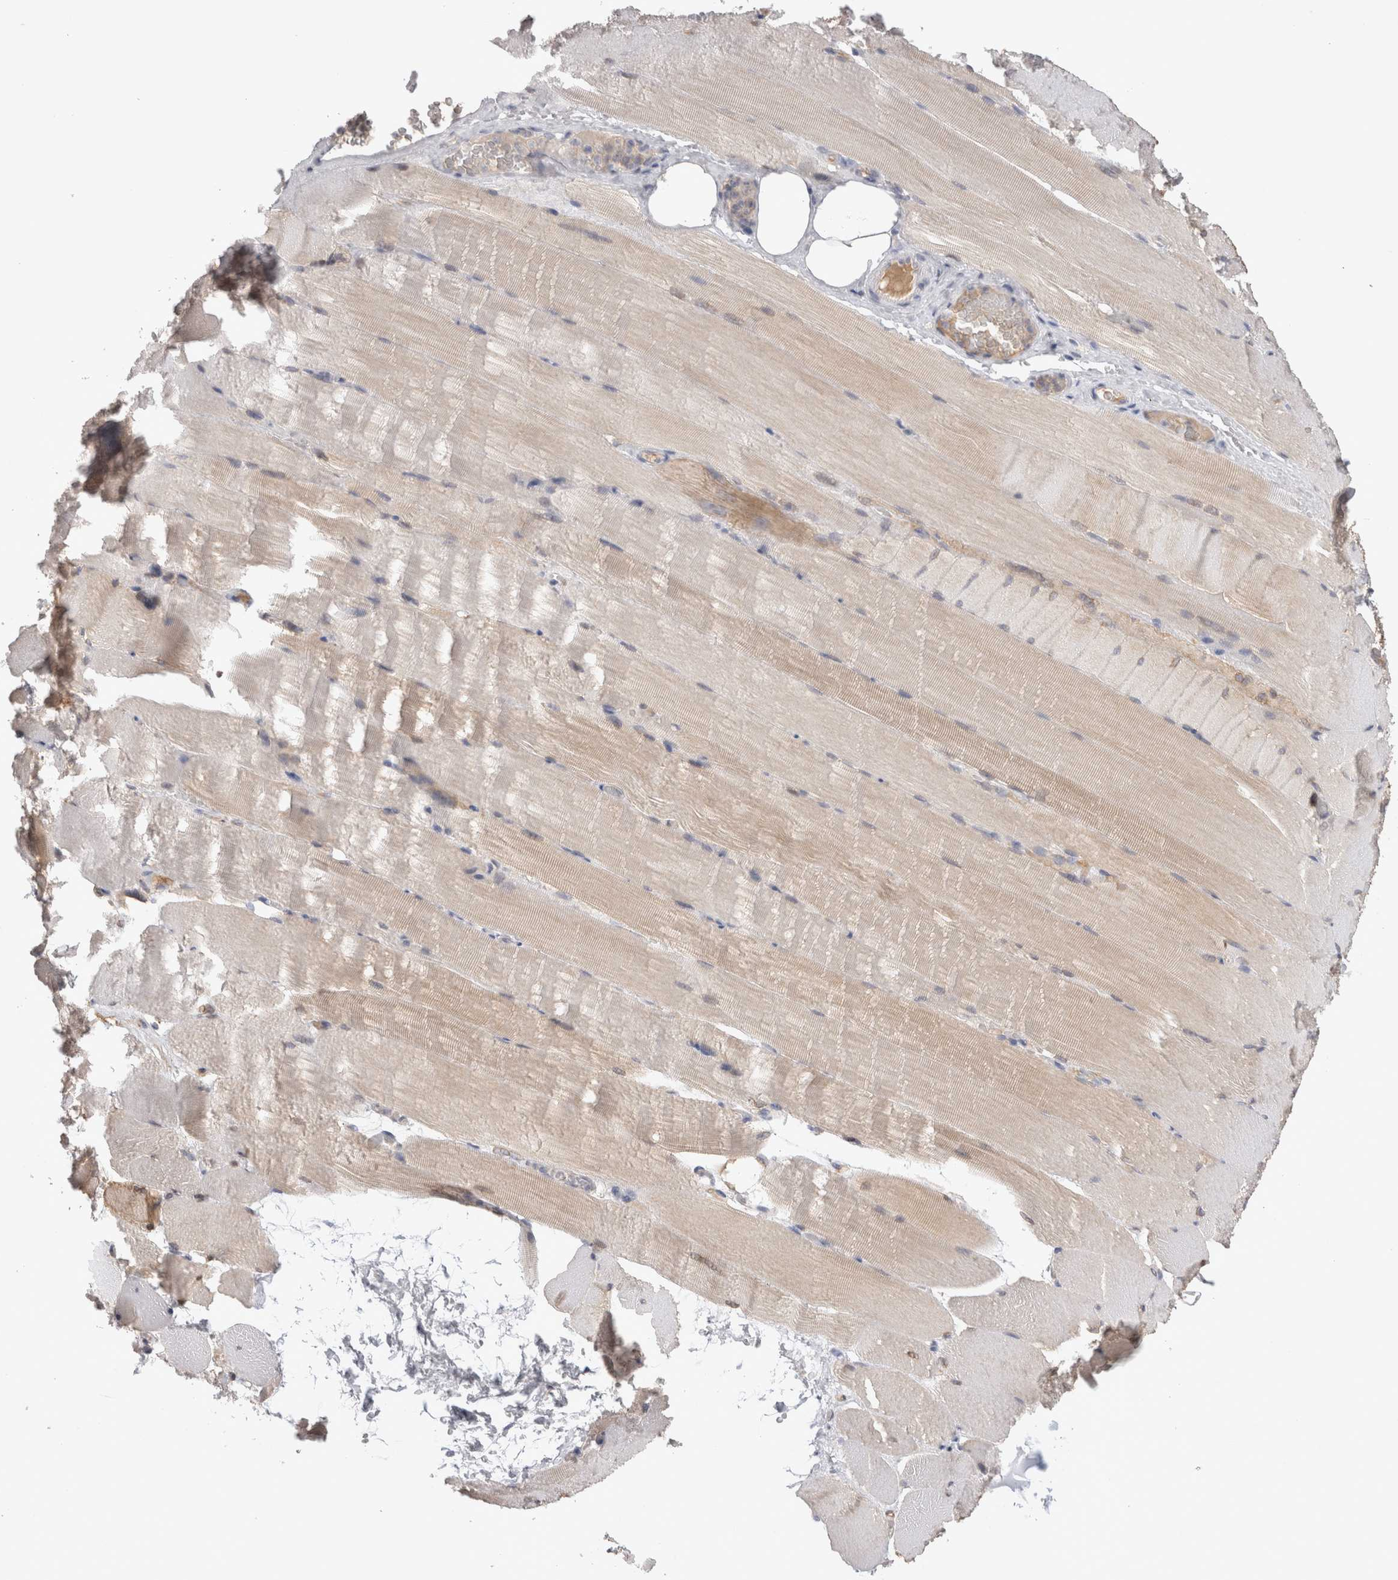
{"staining": {"intensity": "weak", "quantity": "<25%", "location": "cytoplasmic/membranous"}, "tissue": "skeletal muscle", "cell_type": "Myocytes", "image_type": "normal", "snomed": [{"axis": "morphology", "description": "Normal tissue, NOS"}, {"axis": "topography", "description": "Skeletal muscle"}, {"axis": "topography", "description": "Parathyroid gland"}], "caption": "Skeletal muscle was stained to show a protein in brown. There is no significant staining in myocytes. (DAB (3,3'-diaminobenzidine) immunohistochemistry with hematoxylin counter stain).", "gene": "PPP3CC", "patient": {"sex": "female", "age": 37}}